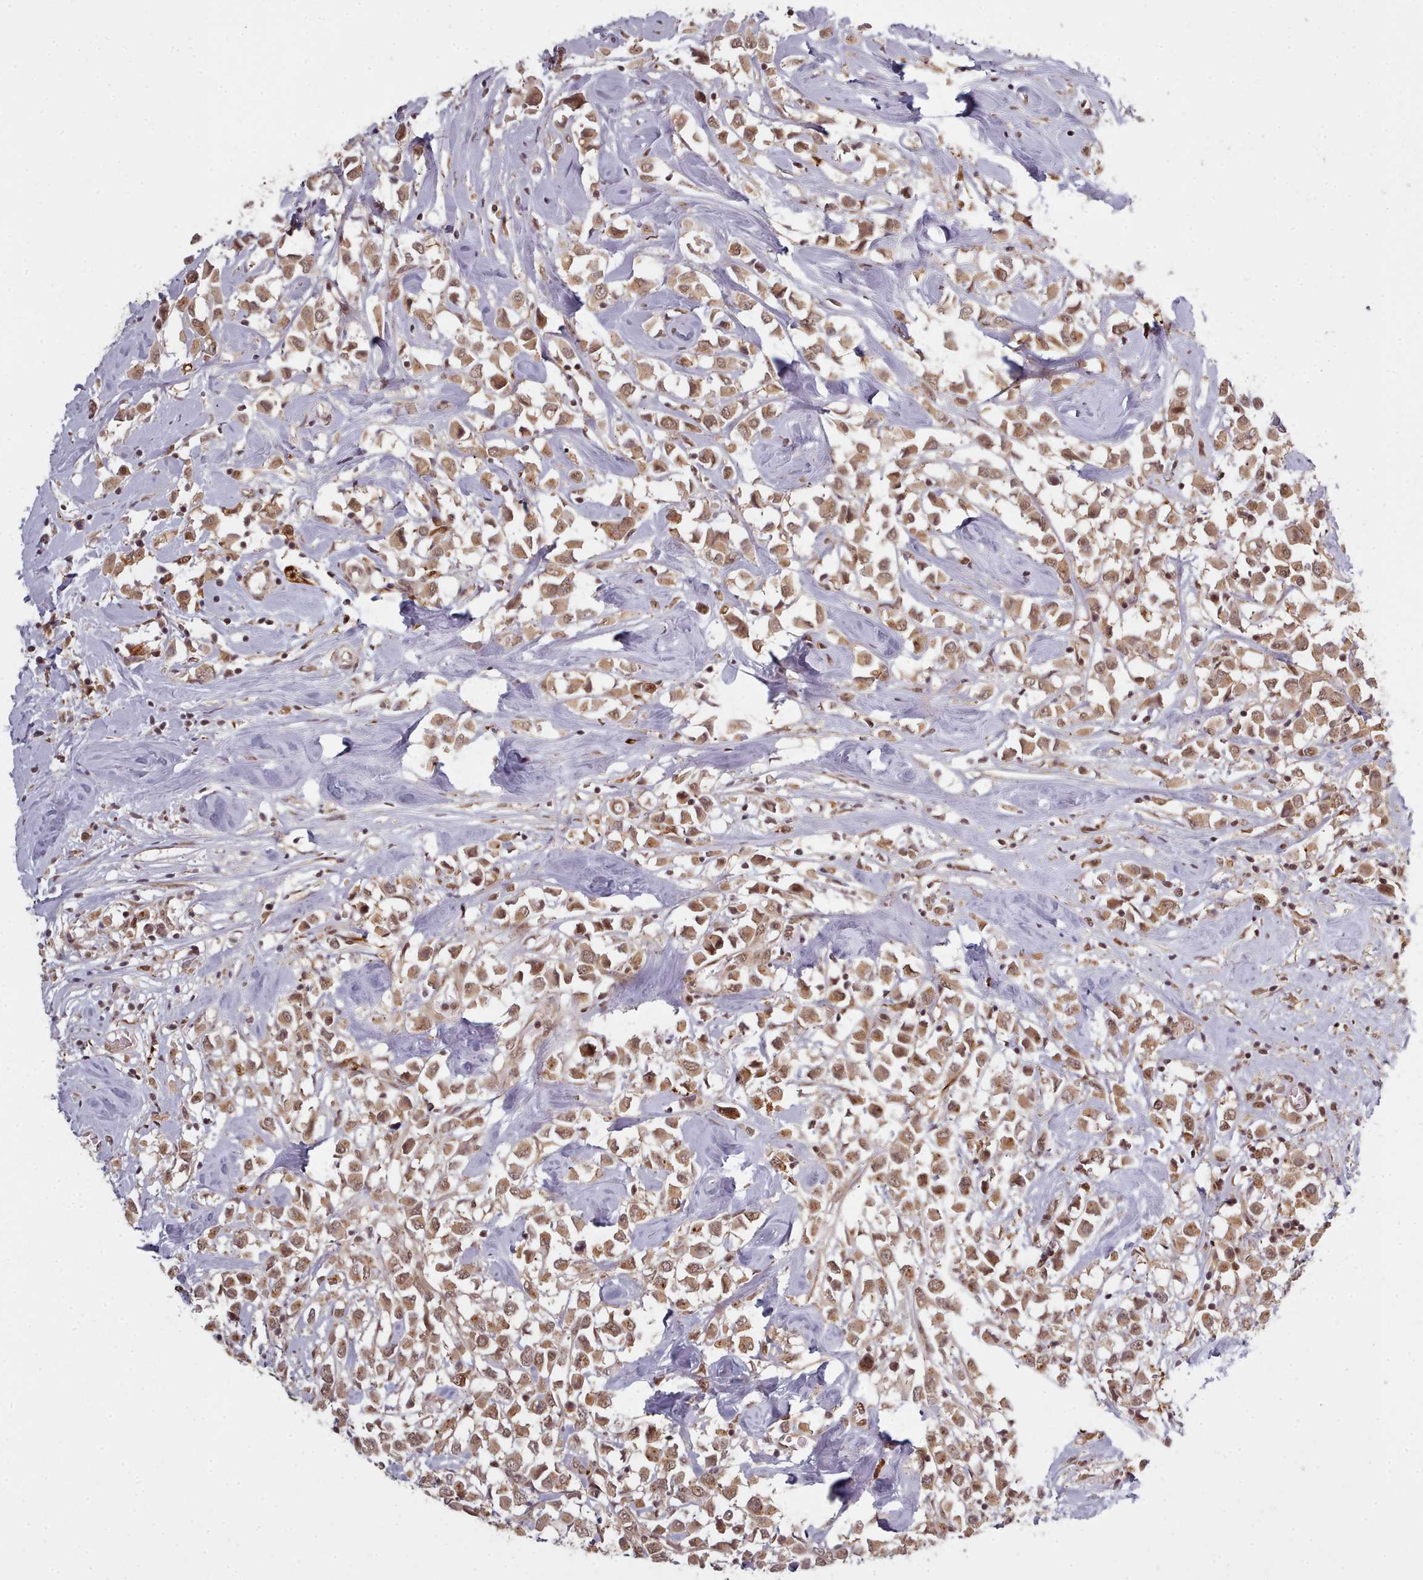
{"staining": {"intensity": "moderate", "quantity": ">75%", "location": "cytoplasmic/membranous,nuclear"}, "tissue": "breast cancer", "cell_type": "Tumor cells", "image_type": "cancer", "snomed": [{"axis": "morphology", "description": "Duct carcinoma"}, {"axis": "topography", "description": "Breast"}], "caption": "Protein staining of breast cancer (intraductal carcinoma) tissue demonstrates moderate cytoplasmic/membranous and nuclear expression in approximately >75% of tumor cells.", "gene": "DHX8", "patient": {"sex": "female", "age": 61}}